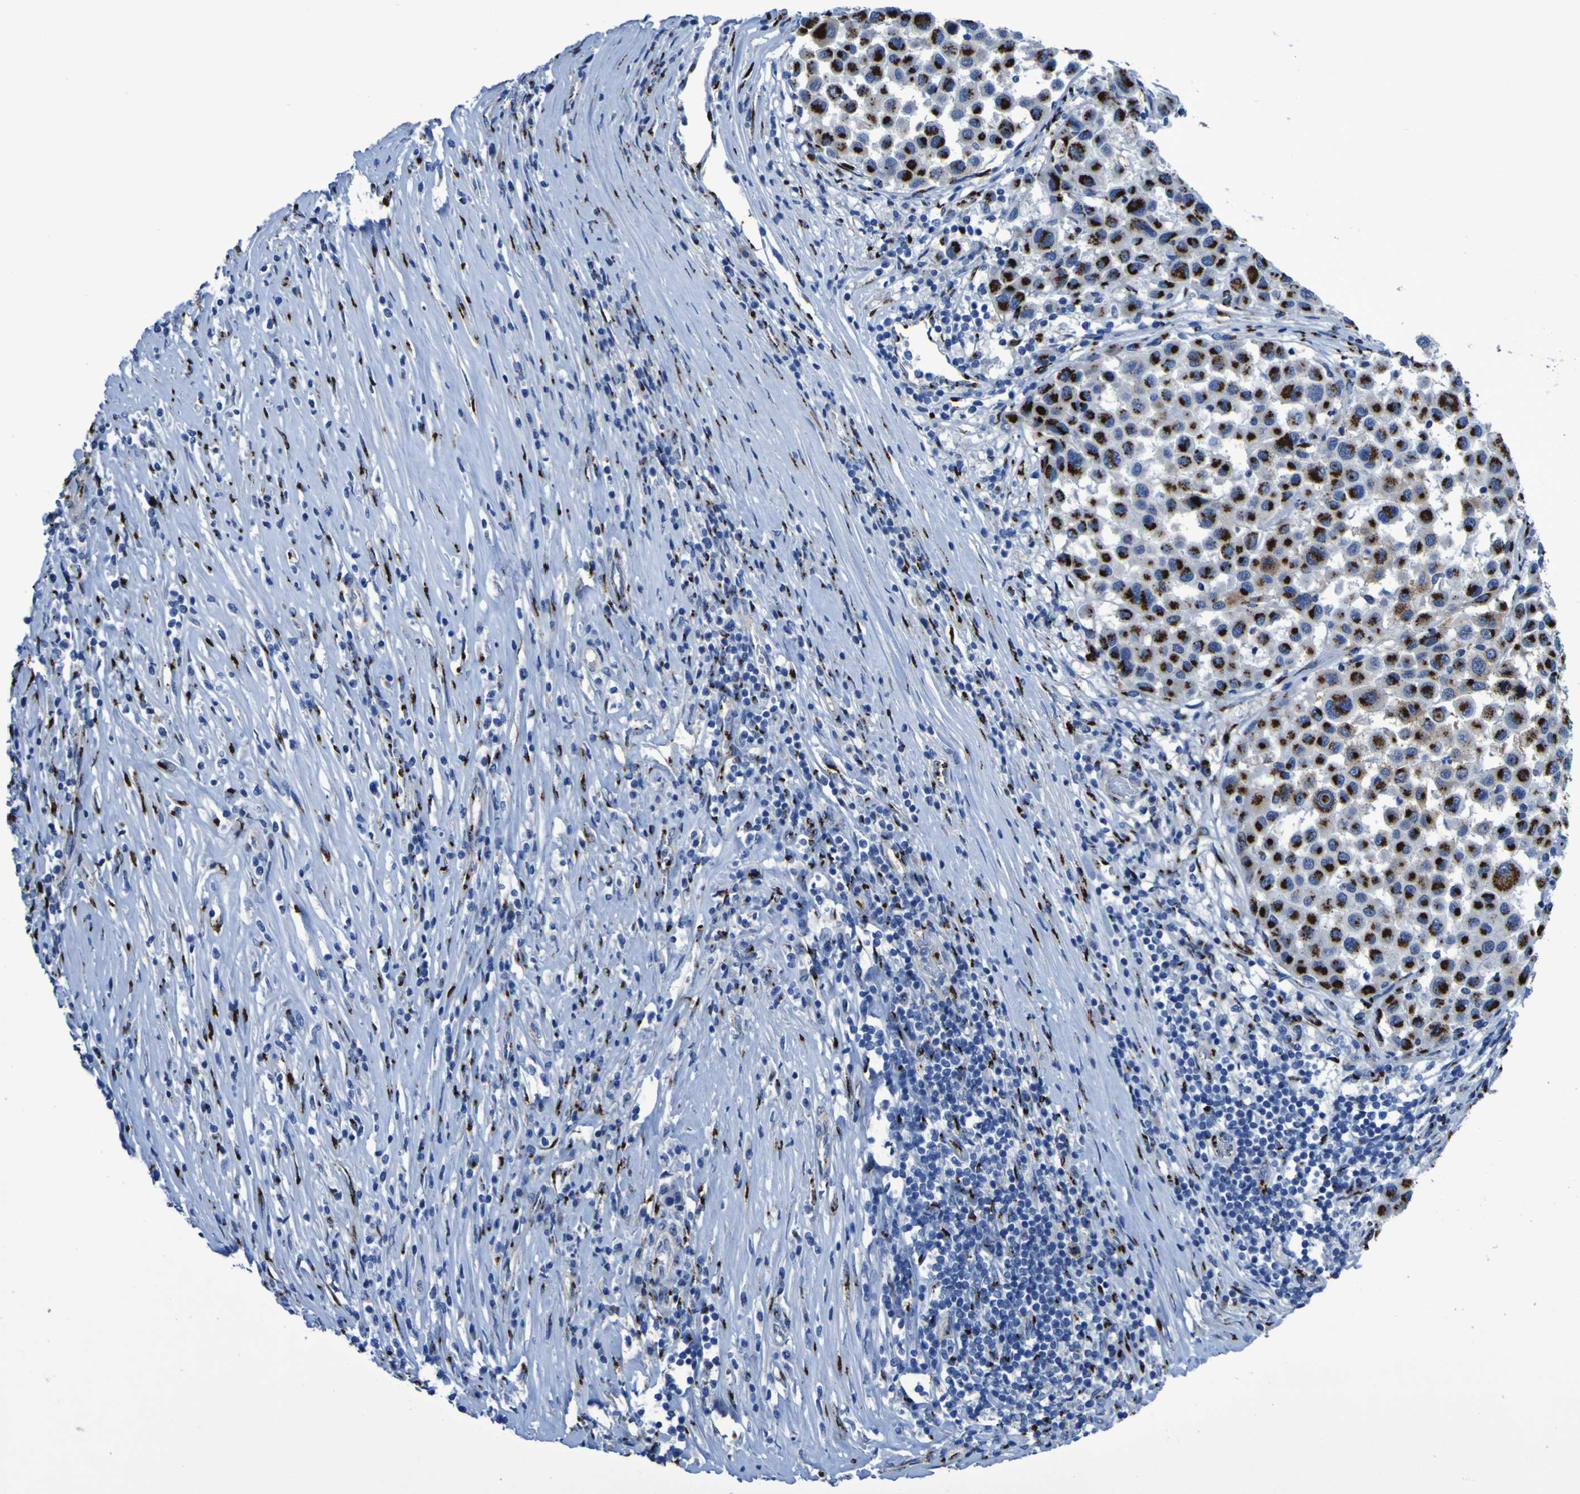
{"staining": {"intensity": "strong", "quantity": ">75%", "location": "cytoplasmic/membranous"}, "tissue": "melanoma", "cell_type": "Tumor cells", "image_type": "cancer", "snomed": [{"axis": "morphology", "description": "Malignant melanoma, Metastatic site"}, {"axis": "topography", "description": "Lymph node"}], "caption": "Malignant melanoma (metastatic site) tissue exhibits strong cytoplasmic/membranous positivity in about >75% of tumor cells", "gene": "GOLM1", "patient": {"sex": "male", "age": 61}}